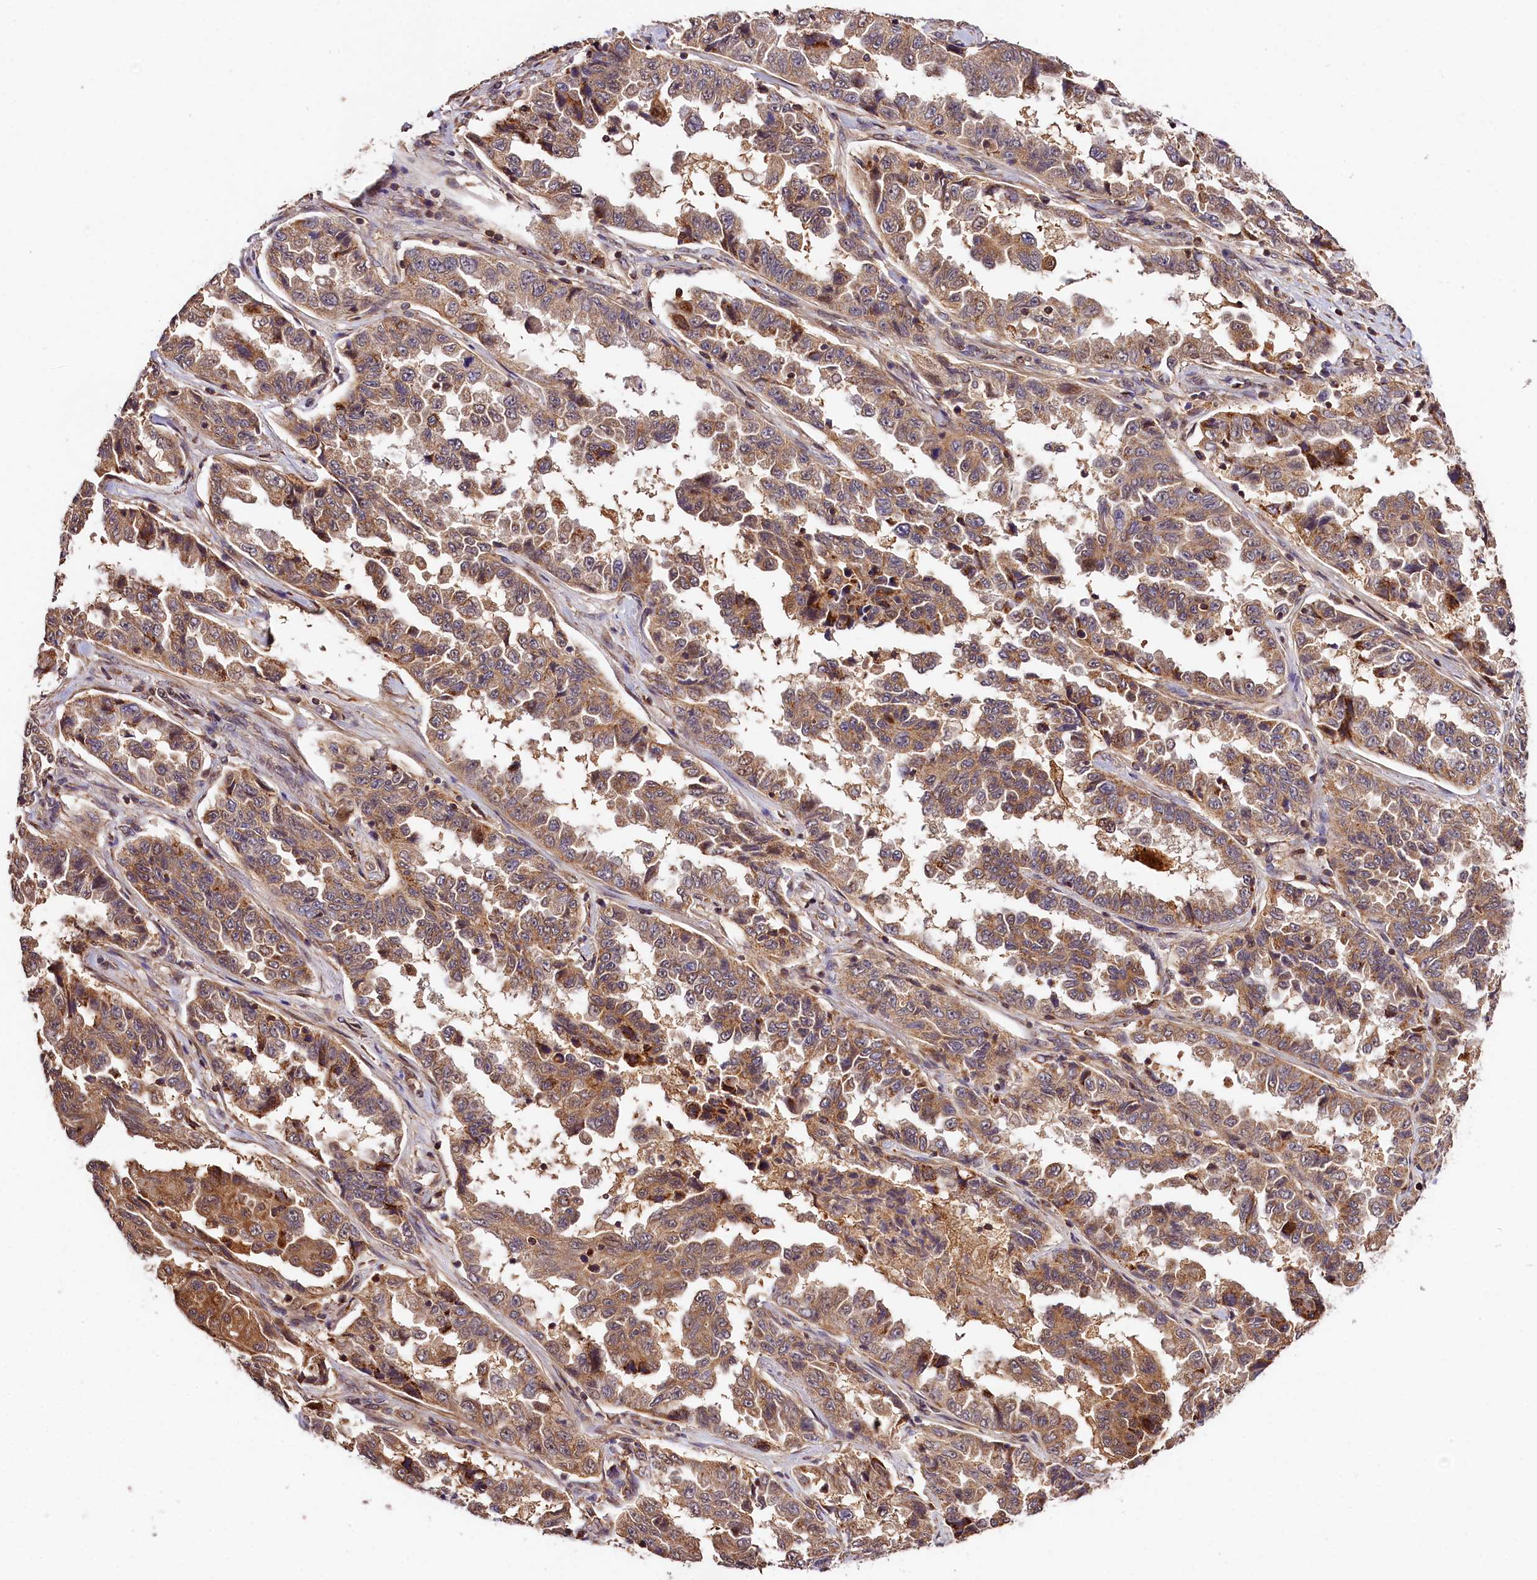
{"staining": {"intensity": "moderate", "quantity": ">75%", "location": "cytoplasmic/membranous"}, "tissue": "lung cancer", "cell_type": "Tumor cells", "image_type": "cancer", "snomed": [{"axis": "morphology", "description": "Adenocarcinoma, NOS"}, {"axis": "topography", "description": "Lung"}], "caption": "The immunohistochemical stain highlights moderate cytoplasmic/membranous expression in tumor cells of lung cancer tissue.", "gene": "KPTN", "patient": {"sex": "female", "age": 51}}